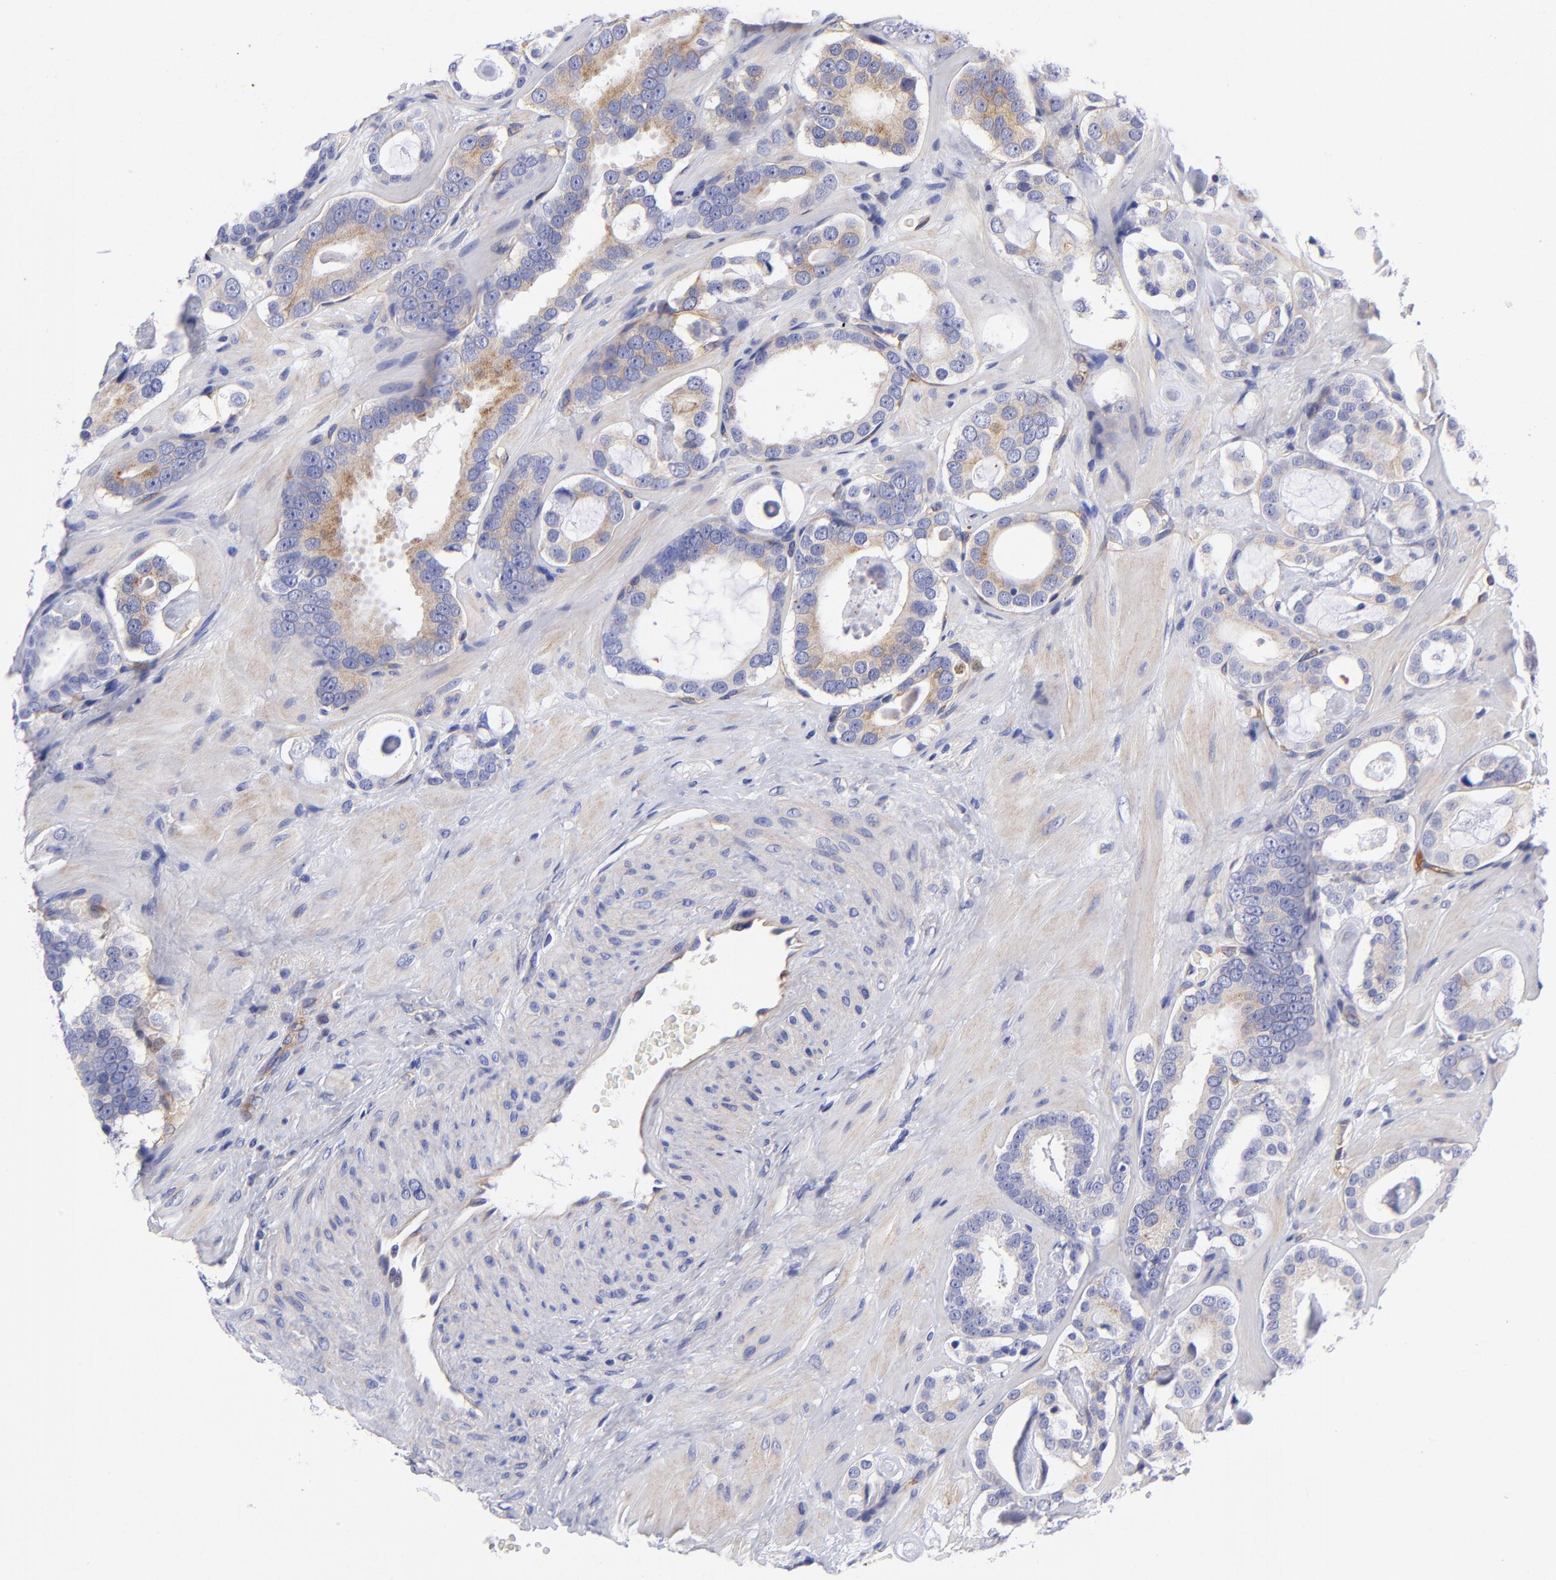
{"staining": {"intensity": "weak", "quantity": "25%-75%", "location": "cytoplasmic/membranous"}, "tissue": "prostate cancer", "cell_type": "Tumor cells", "image_type": "cancer", "snomed": [{"axis": "morphology", "description": "Adenocarcinoma, Low grade"}, {"axis": "topography", "description": "Prostate"}], "caption": "A high-resolution micrograph shows immunohistochemistry staining of adenocarcinoma (low-grade) (prostate), which exhibits weak cytoplasmic/membranous expression in approximately 25%-75% of tumor cells.", "gene": "PPFIBP1", "patient": {"sex": "male", "age": 57}}